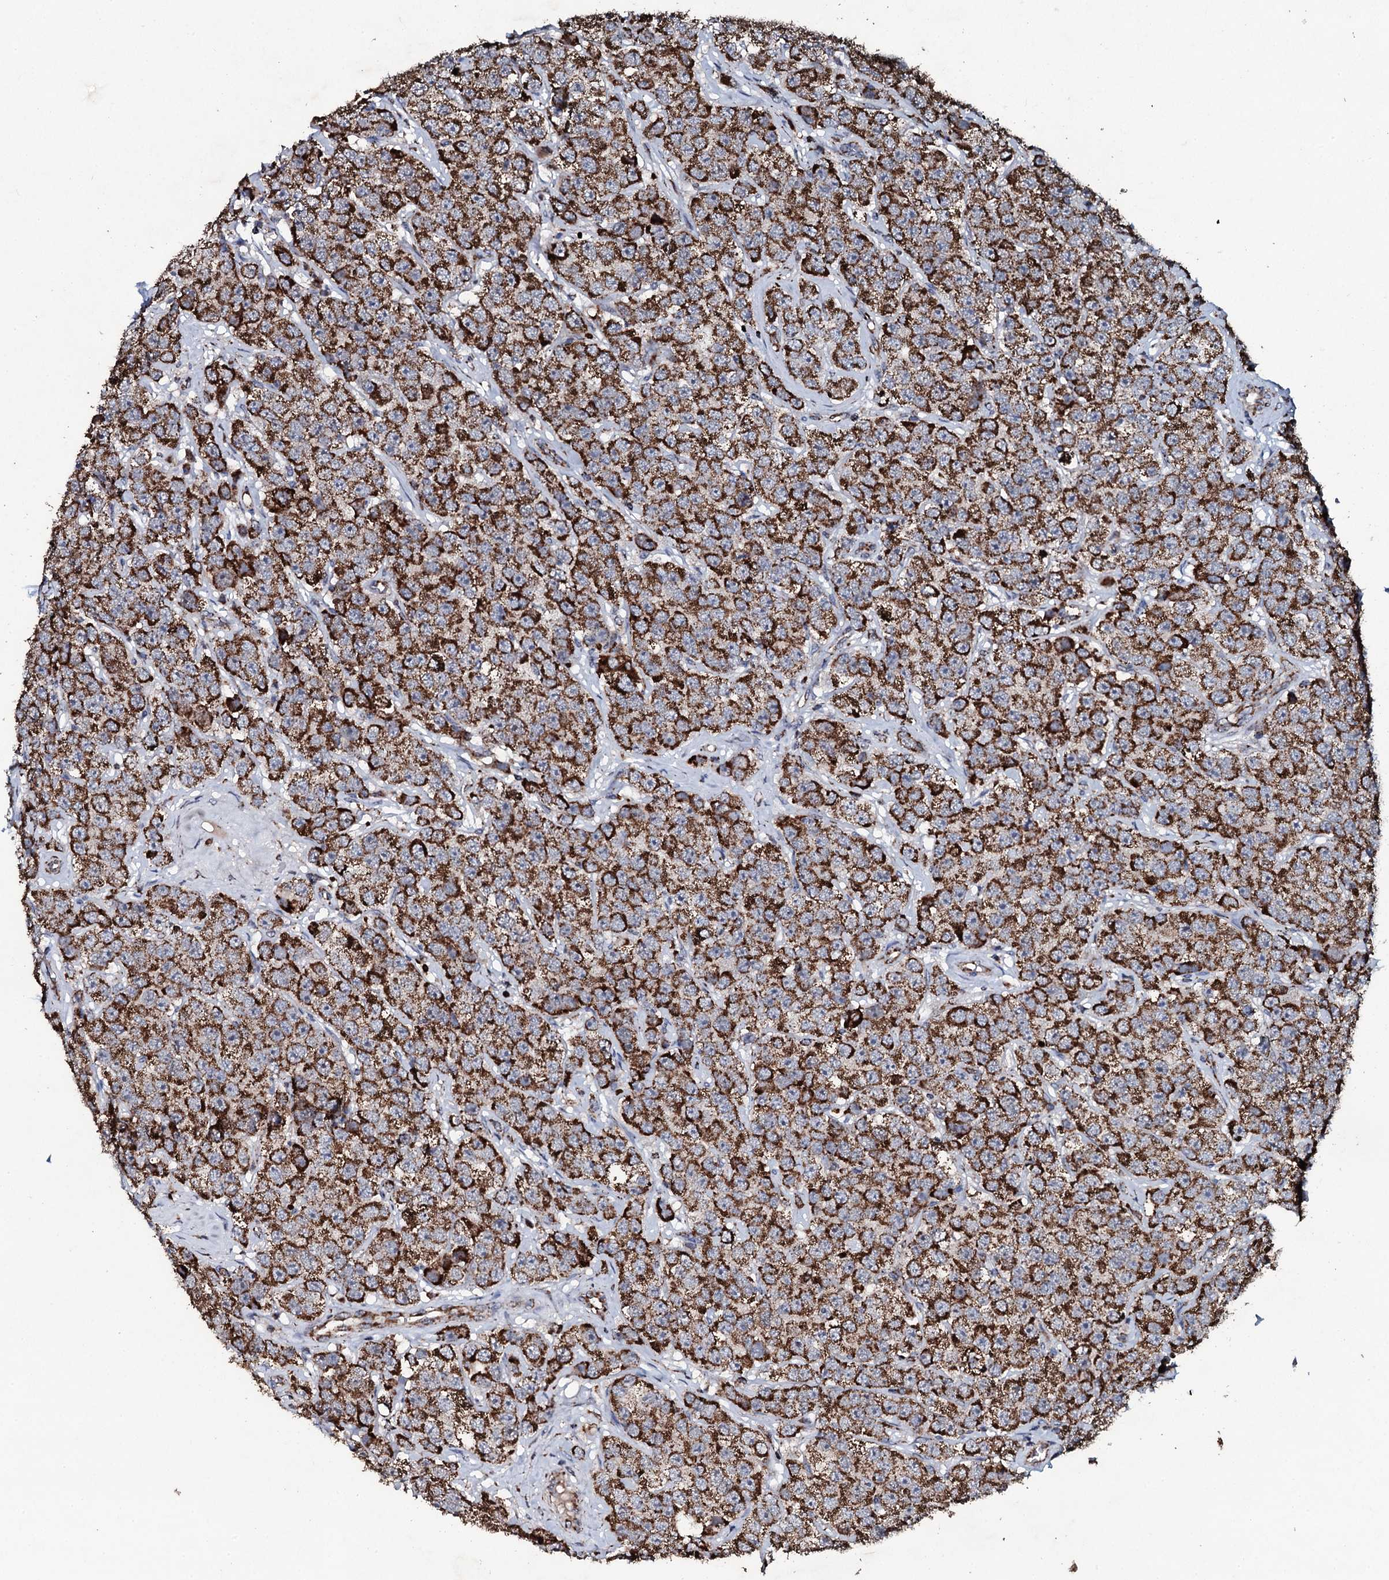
{"staining": {"intensity": "strong", "quantity": ">75%", "location": "cytoplasmic/membranous"}, "tissue": "testis cancer", "cell_type": "Tumor cells", "image_type": "cancer", "snomed": [{"axis": "morphology", "description": "Seminoma, NOS"}, {"axis": "topography", "description": "Testis"}], "caption": "A brown stain shows strong cytoplasmic/membranous positivity of a protein in seminoma (testis) tumor cells.", "gene": "DYNC2I2", "patient": {"sex": "male", "age": 28}}